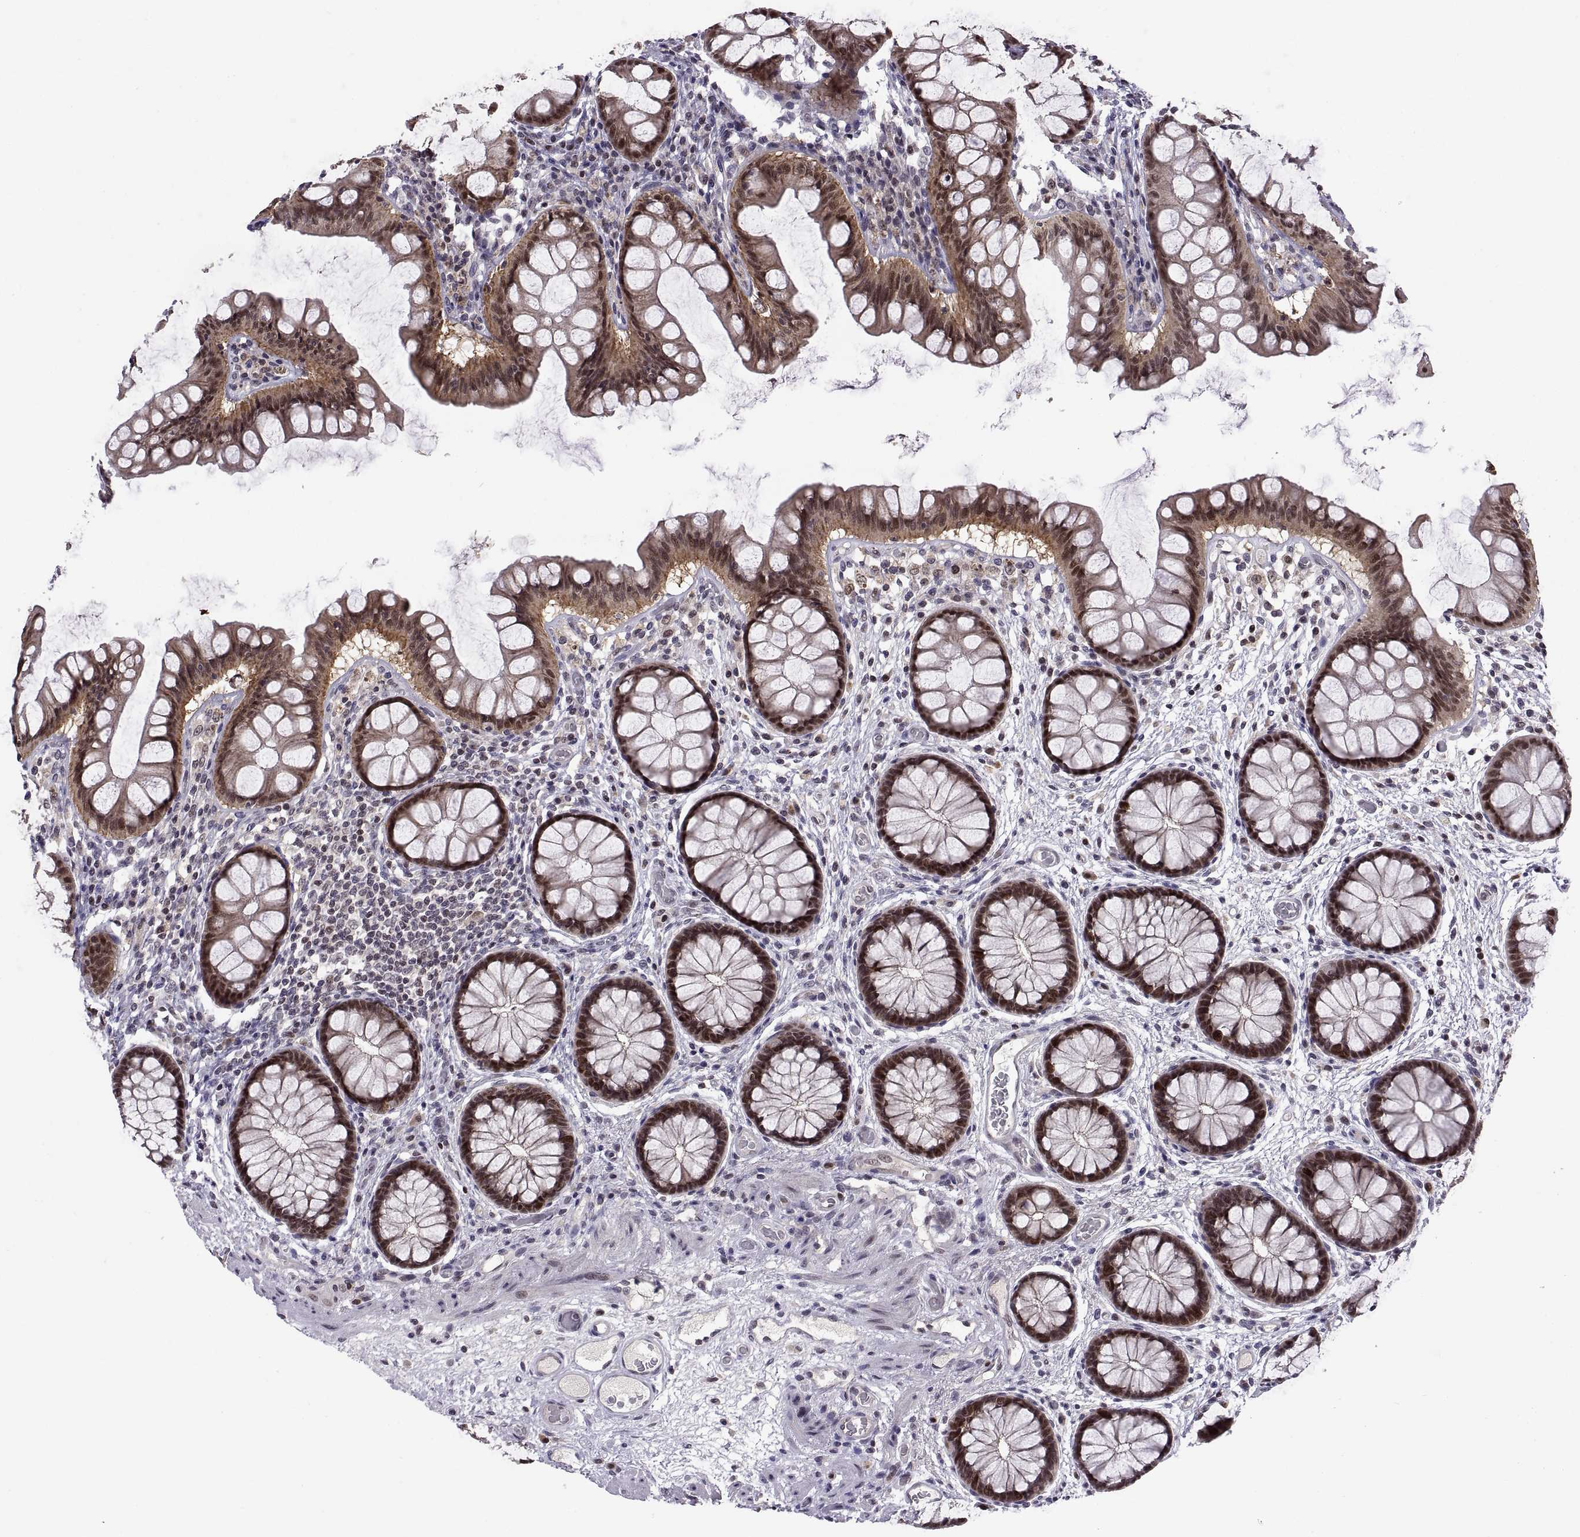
{"staining": {"intensity": "negative", "quantity": "none", "location": "none"}, "tissue": "colon", "cell_type": "Endothelial cells", "image_type": "normal", "snomed": [{"axis": "morphology", "description": "Normal tissue, NOS"}, {"axis": "topography", "description": "Colon"}], "caption": "Human colon stained for a protein using immunohistochemistry demonstrates no expression in endothelial cells.", "gene": "CHFR", "patient": {"sex": "female", "age": 65}}